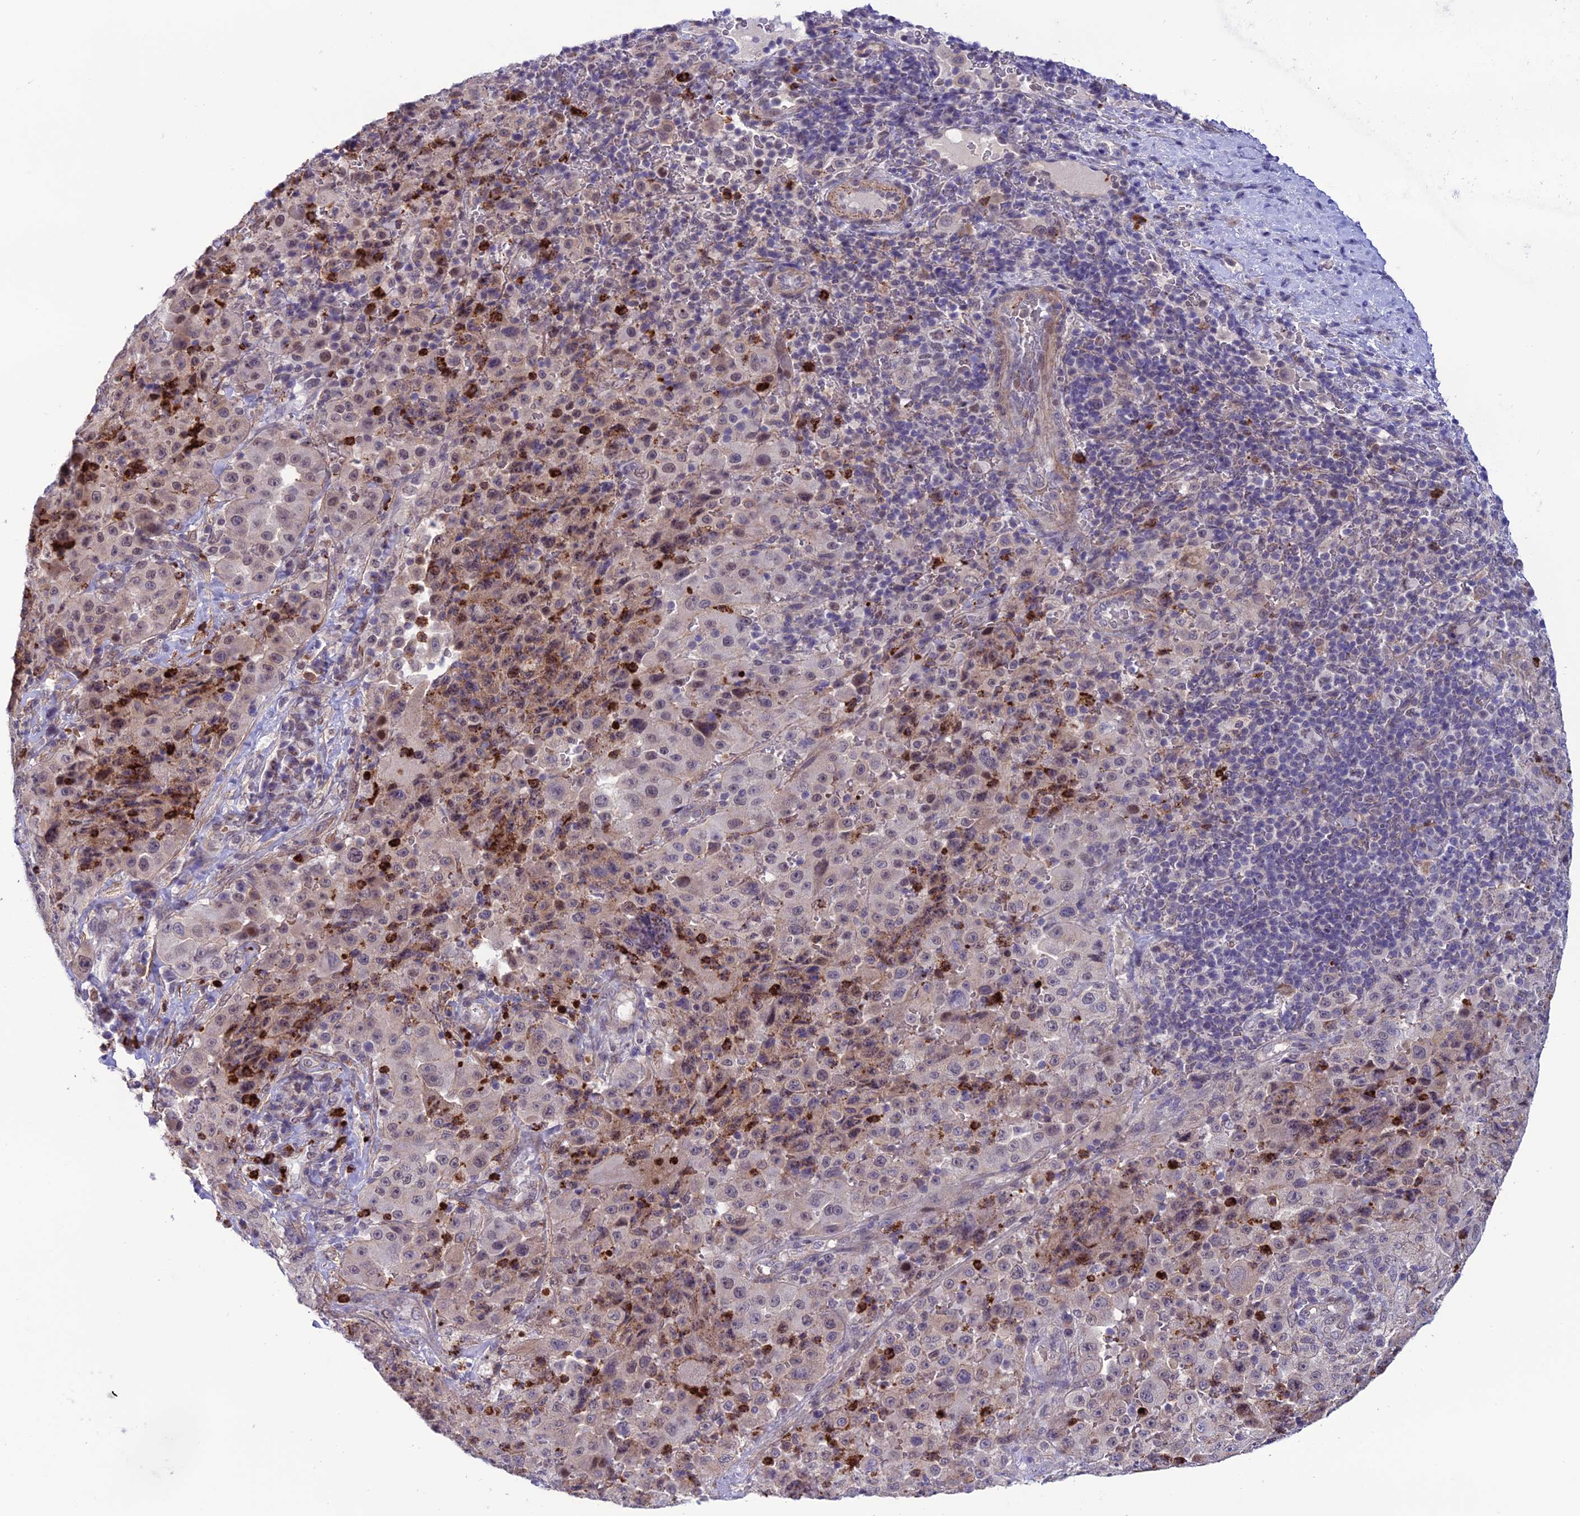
{"staining": {"intensity": "weak", "quantity": "<25%", "location": "nuclear"}, "tissue": "melanoma", "cell_type": "Tumor cells", "image_type": "cancer", "snomed": [{"axis": "morphology", "description": "Malignant melanoma, Metastatic site"}, {"axis": "topography", "description": "Lymph node"}], "caption": "Tumor cells show no significant positivity in melanoma.", "gene": "COL6A6", "patient": {"sex": "male", "age": 62}}